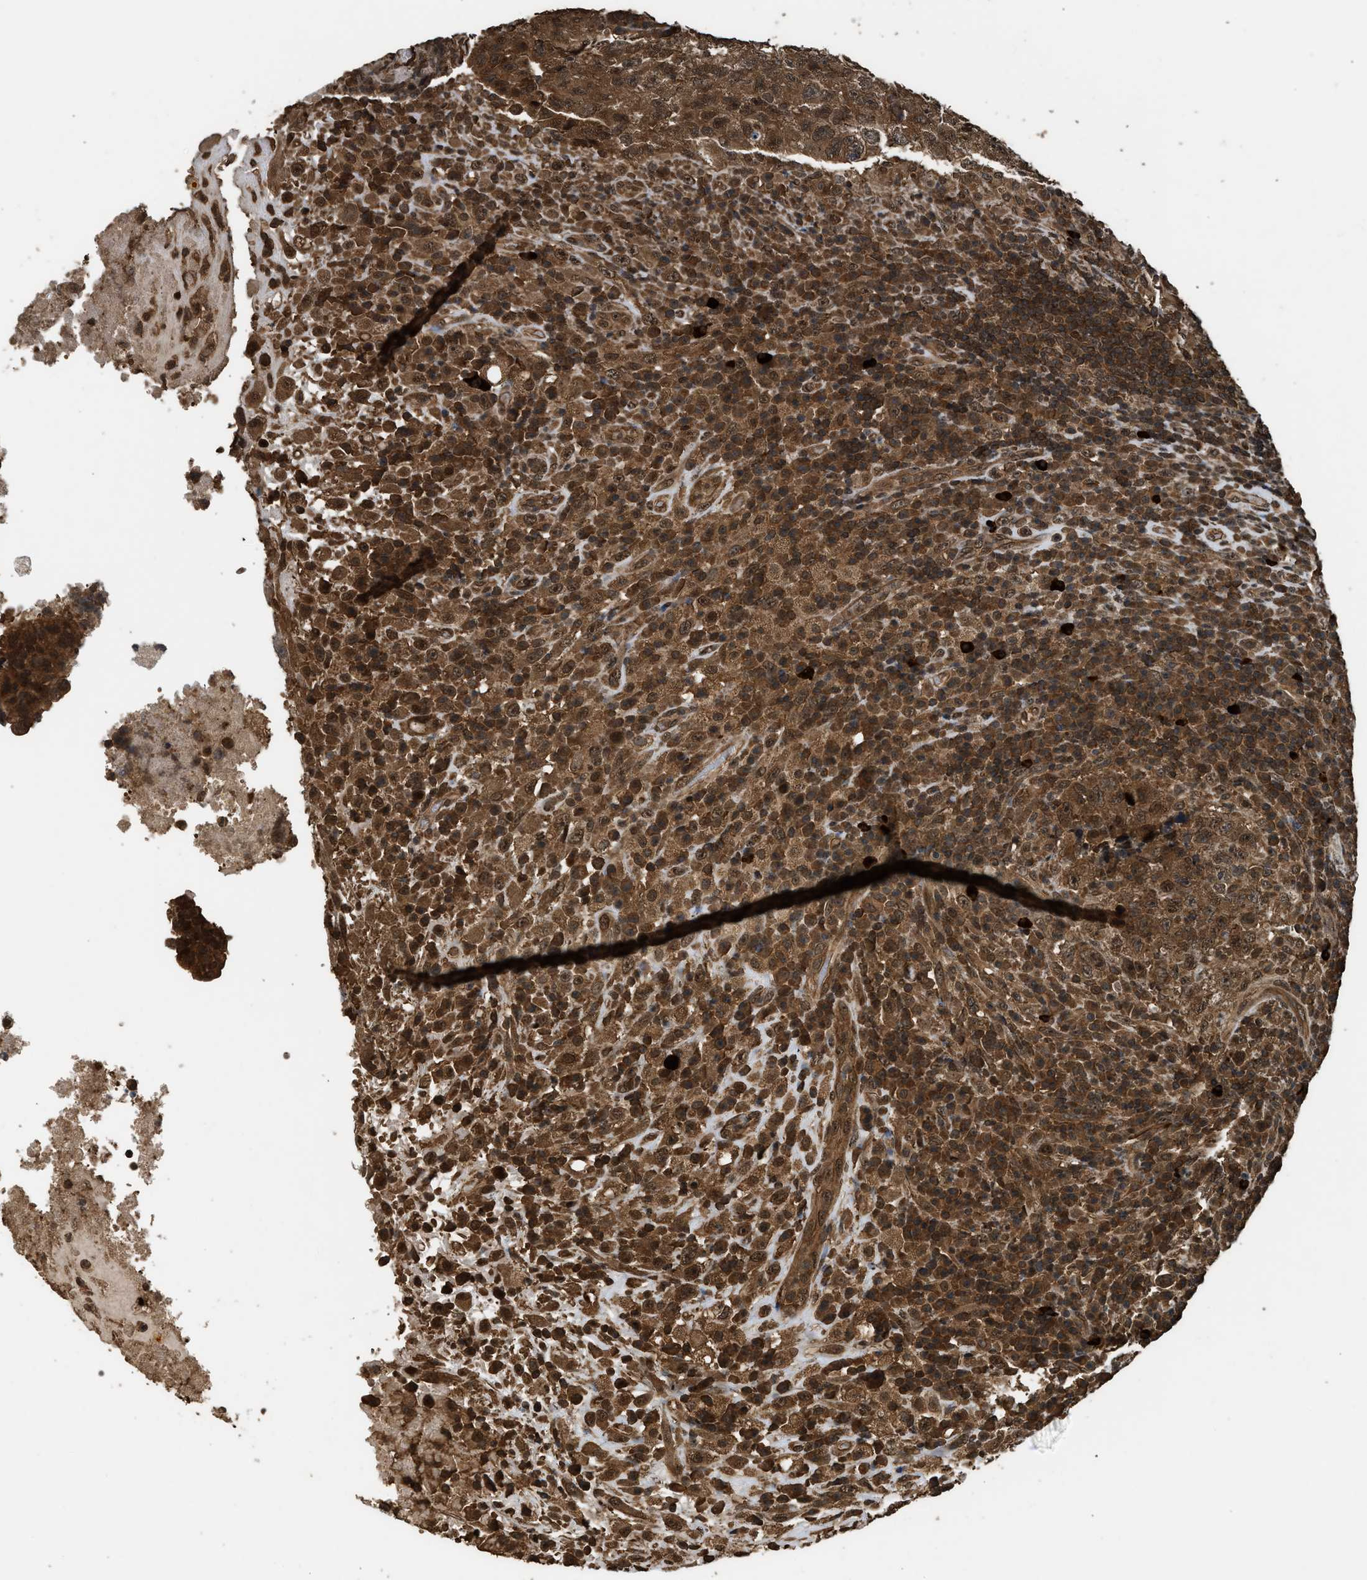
{"staining": {"intensity": "strong", "quantity": ">75%", "location": "cytoplasmic/membranous,nuclear"}, "tissue": "testis cancer", "cell_type": "Tumor cells", "image_type": "cancer", "snomed": [{"axis": "morphology", "description": "Necrosis, NOS"}, {"axis": "morphology", "description": "Carcinoma, Embryonal, NOS"}, {"axis": "topography", "description": "Testis"}], "caption": "IHC histopathology image of testis embryonal carcinoma stained for a protein (brown), which exhibits high levels of strong cytoplasmic/membranous and nuclear expression in about >75% of tumor cells.", "gene": "MYBL2", "patient": {"sex": "male", "age": 19}}